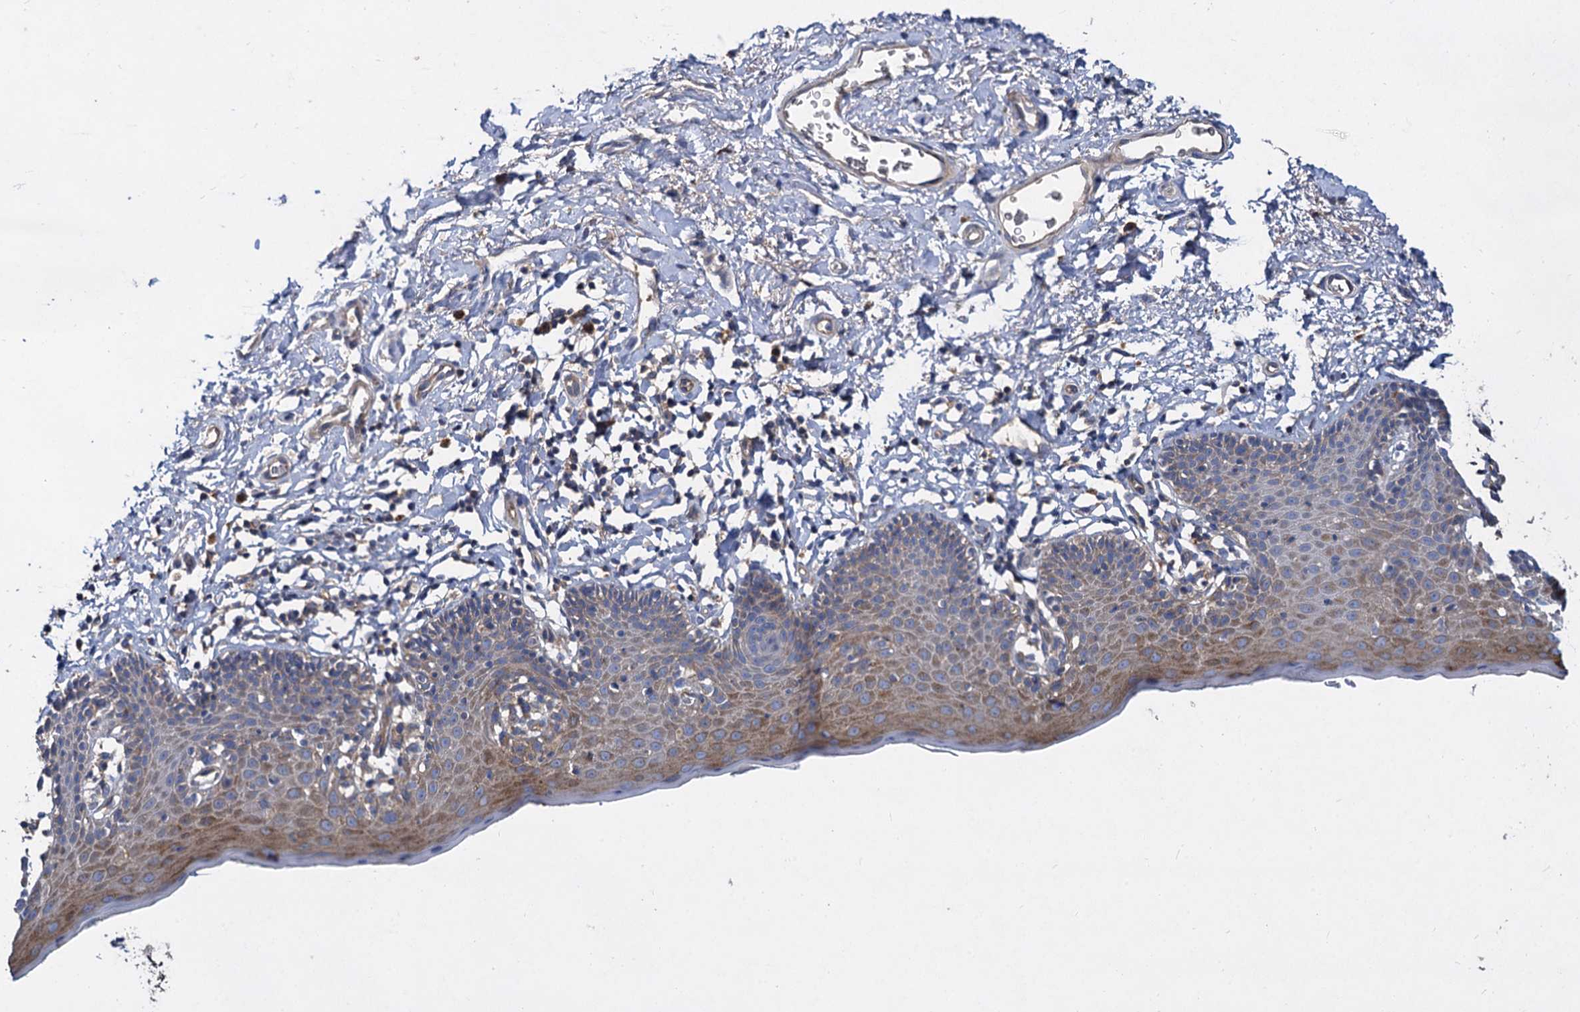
{"staining": {"intensity": "moderate", "quantity": "25%-75%", "location": "cytoplasmic/membranous"}, "tissue": "skin", "cell_type": "Epidermal cells", "image_type": "normal", "snomed": [{"axis": "morphology", "description": "Normal tissue, NOS"}, {"axis": "topography", "description": "Vulva"}], "caption": "IHC micrograph of benign skin stained for a protein (brown), which demonstrates medium levels of moderate cytoplasmic/membranous expression in about 25%-75% of epidermal cells.", "gene": "ALKBH7", "patient": {"sex": "female", "age": 66}}